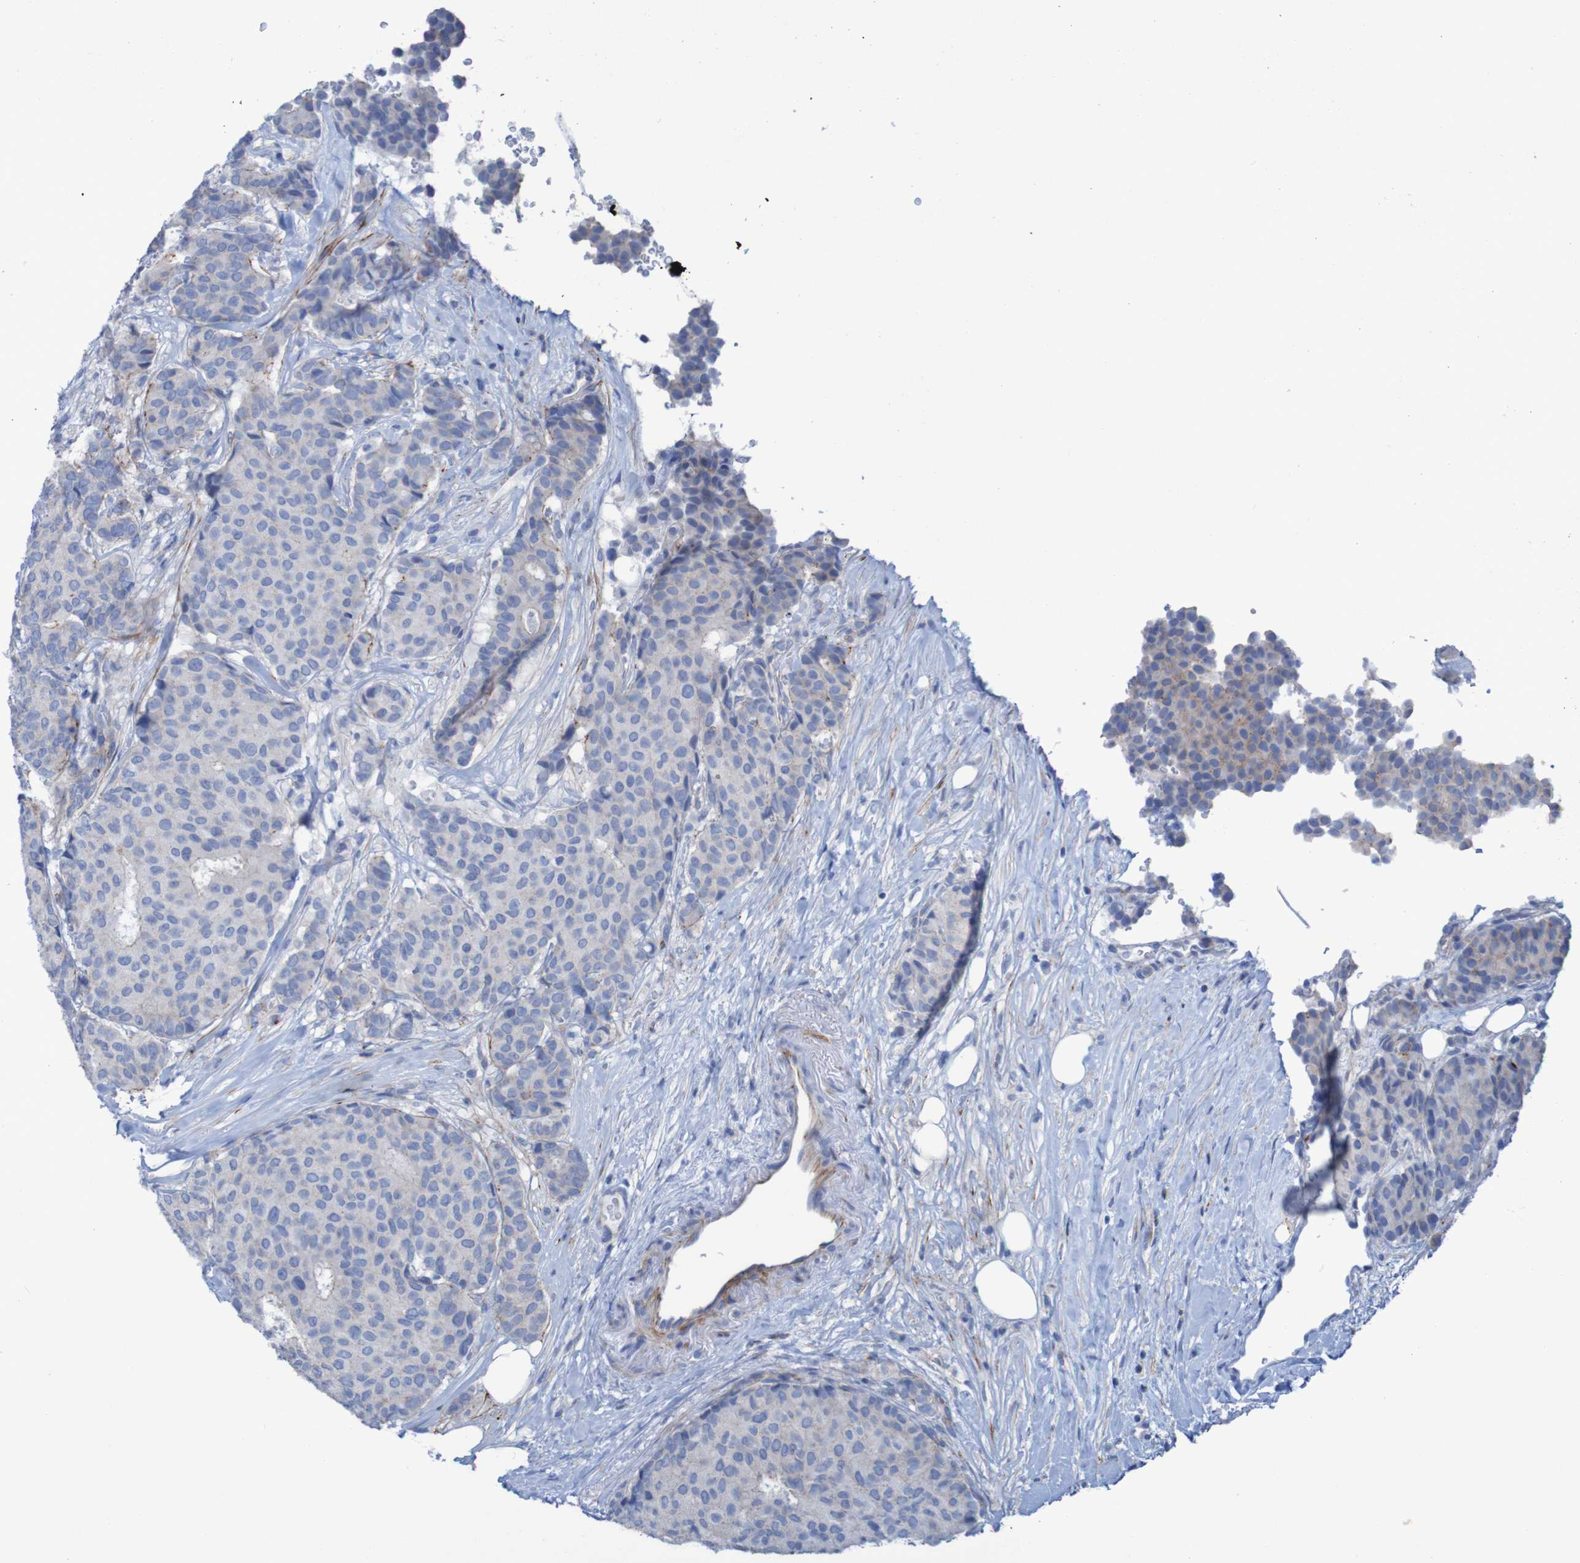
{"staining": {"intensity": "negative", "quantity": "none", "location": "none"}, "tissue": "breast cancer", "cell_type": "Tumor cells", "image_type": "cancer", "snomed": [{"axis": "morphology", "description": "Duct carcinoma"}, {"axis": "topography", "description": "Breast"}], "caption": "Breast invasive ductal carcinoma stained for a protein using immunohistochemistry exhibits no staining tumor cells.", "gene": "RNF182", "patient": {"sex": "female", "age": 75}}